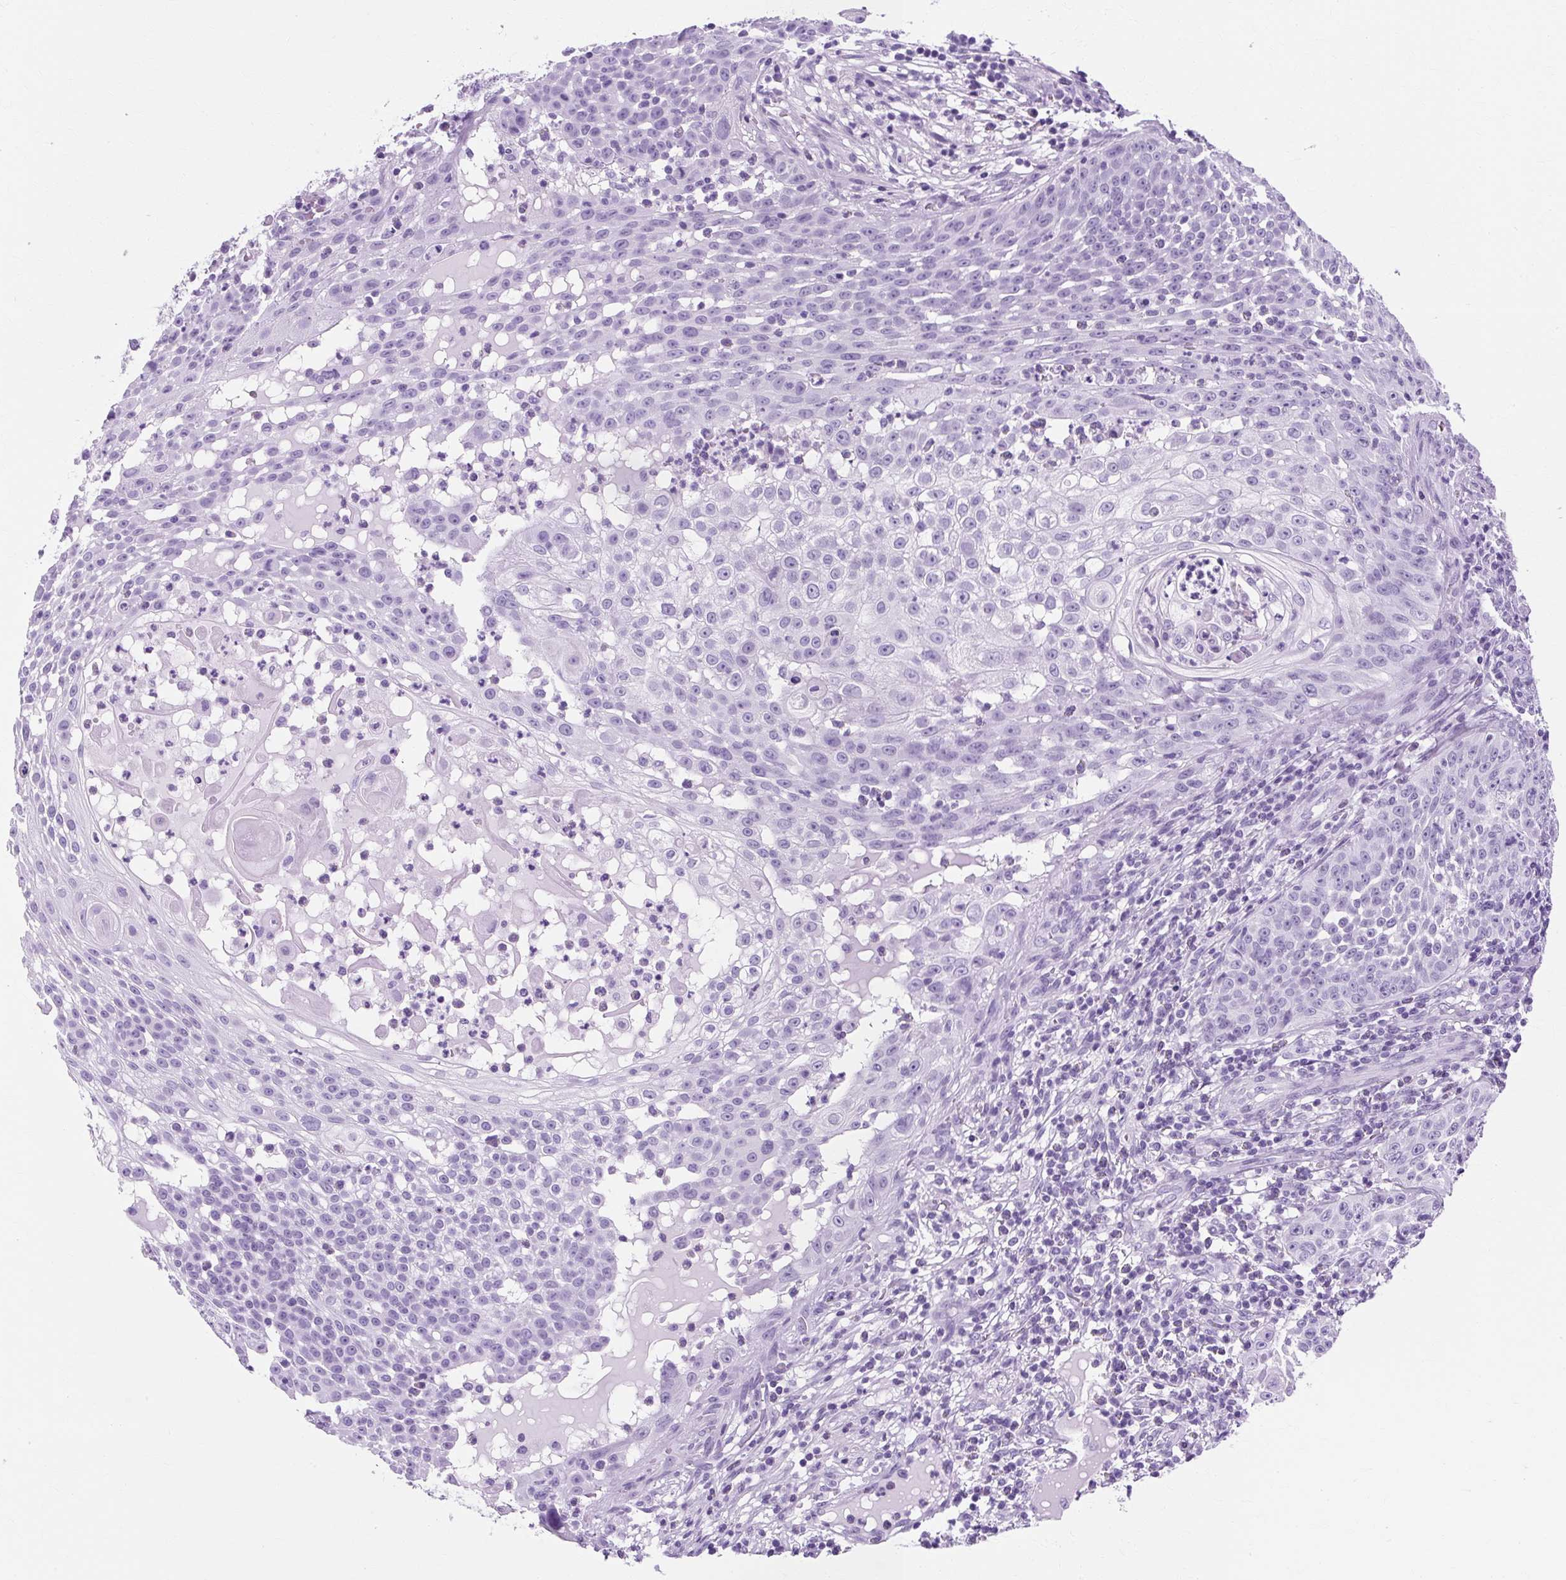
{"staining": {"intensity": "negative", "quantity": "none", "location": "none"}, "tissue": "skin cancer", "cell_type": "Tumor cells", "image_type": "cancer", "snomed": [{"axis": "morphology", "description": "Squamous cell carcinoma, NOS"}, {"axis": "topography", "description": "Skin"}], "caption": "High magnification brightfield microscopy of squamous cell carcinoma (skin) stained with DAB (brown) and counterstained with hematoxylin (blue): tumor cells show no significant positivity. (Brightfield microscopy of DAB (3,3'-diaminobenzidine) IHC at high magnification).", "gene": "RYBP", "patient": {"sex": "male", "age": 24}}